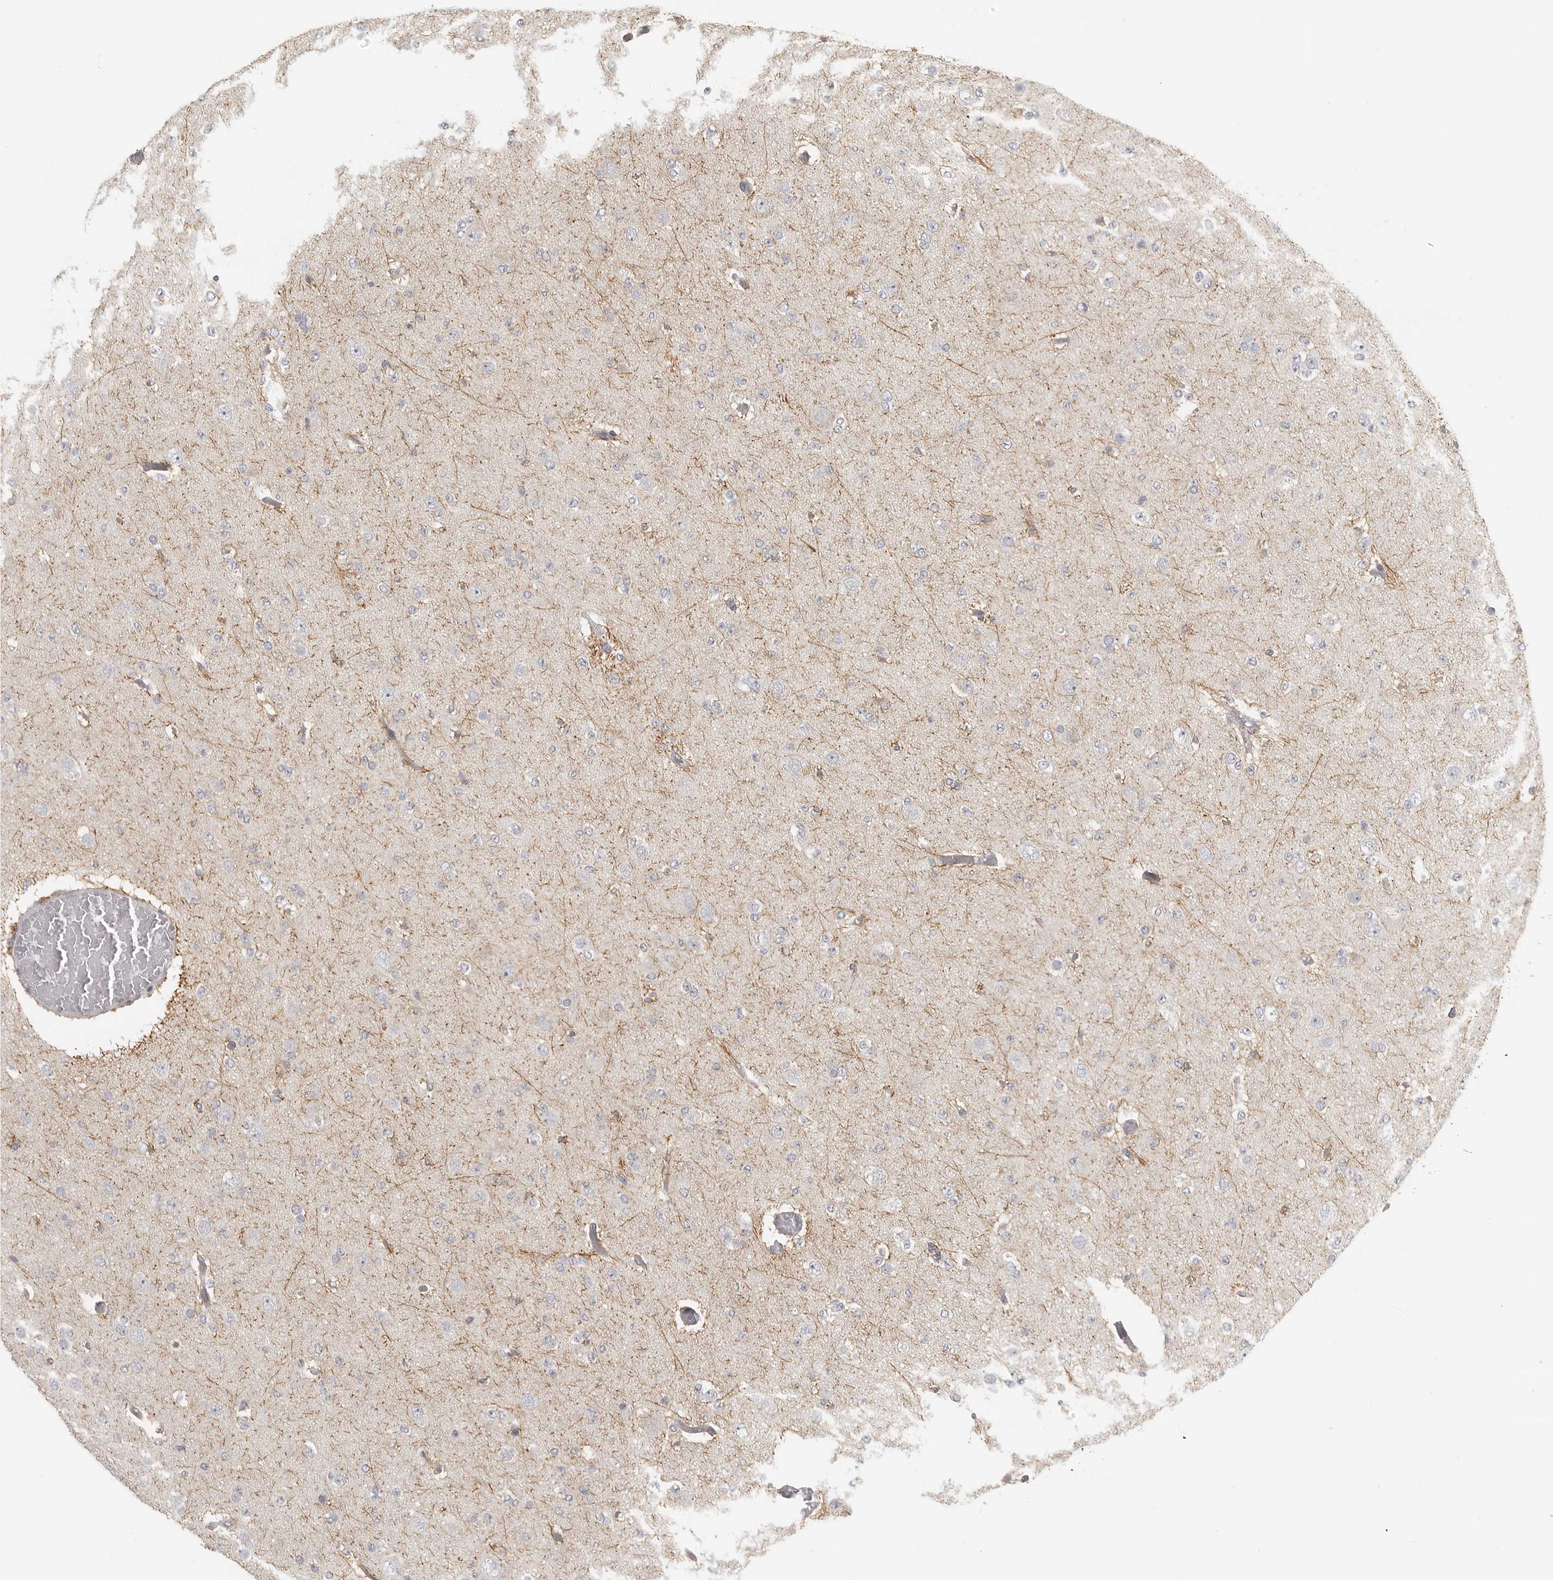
{"staining": {"intensity": "negative", "quantity": "none", "location": "none"}, "tissue": "glioma", "cell_type": "Tumor cells", "image_type": "cancer", "snomed": [{"axis": "morphology", "description": "Glioma, malignant, Low grade"}, {"axis": "topography", "description": "Brain"}], "caption": "IHC of human malignant glioma (low-grade) demonstrates no positivity in tumor cells.", "gene": "RXFP3", "patient": {"sex": "female", "age": 22}}